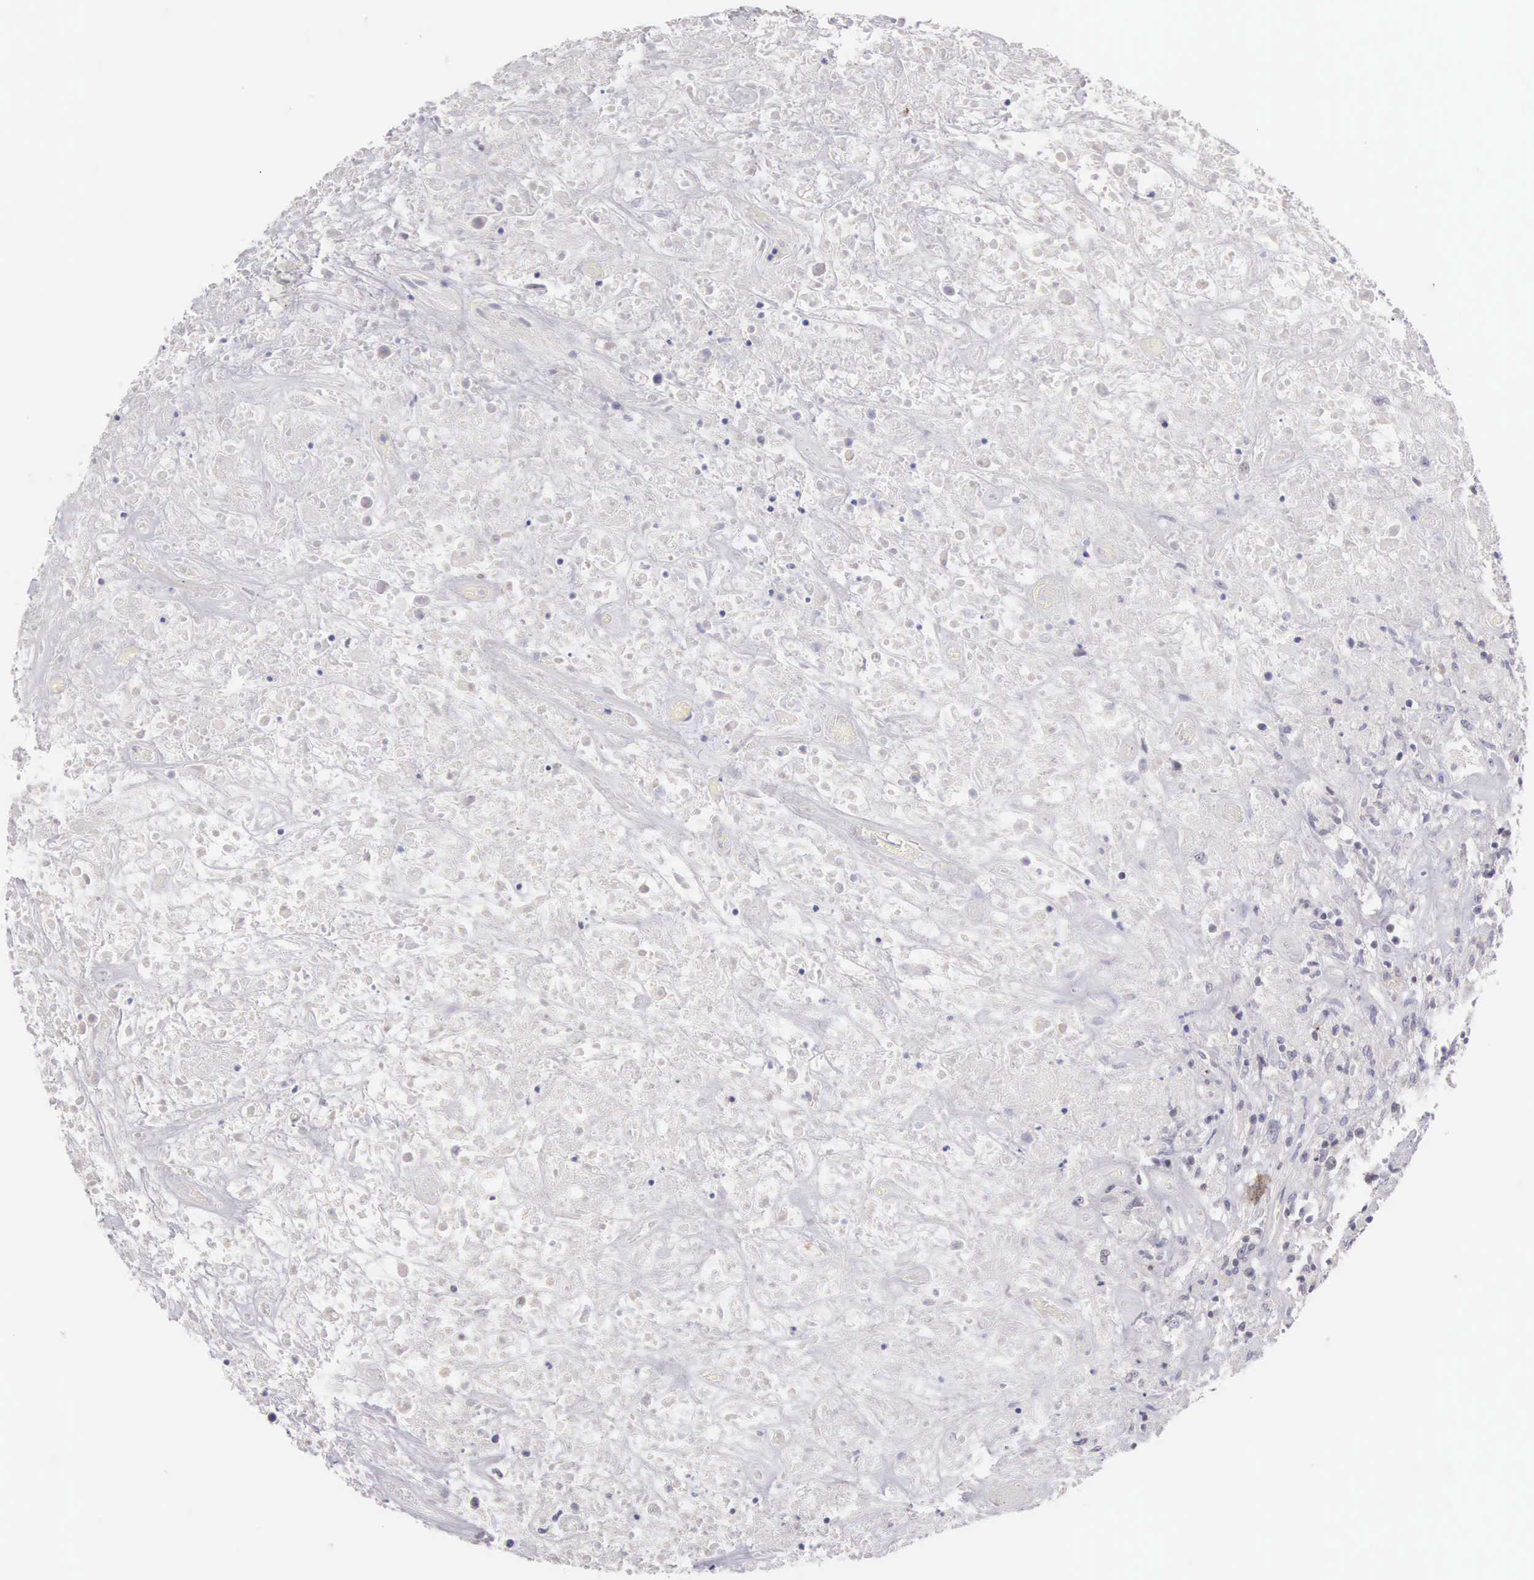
{"staining": {"intensity": "negative", "quantity": "none", "location": "none"}, "tissue": "lymphoma", "cell_type": "Tumor cells", "image_type": "cancer", "snomed": [{"axis": "morphology", "description": "Hodgkin's disease, NOS"}, {"axis": "topography", "description": "Lymph node"}], "caption": "Tumor cells show no significant expression in lymphoma. (DAB immunohistochemistry (IHC) visualized using brightfield microscopy, high magnification).", "gene": "PIR", "patient": {"sex": "male", "age": 46}}